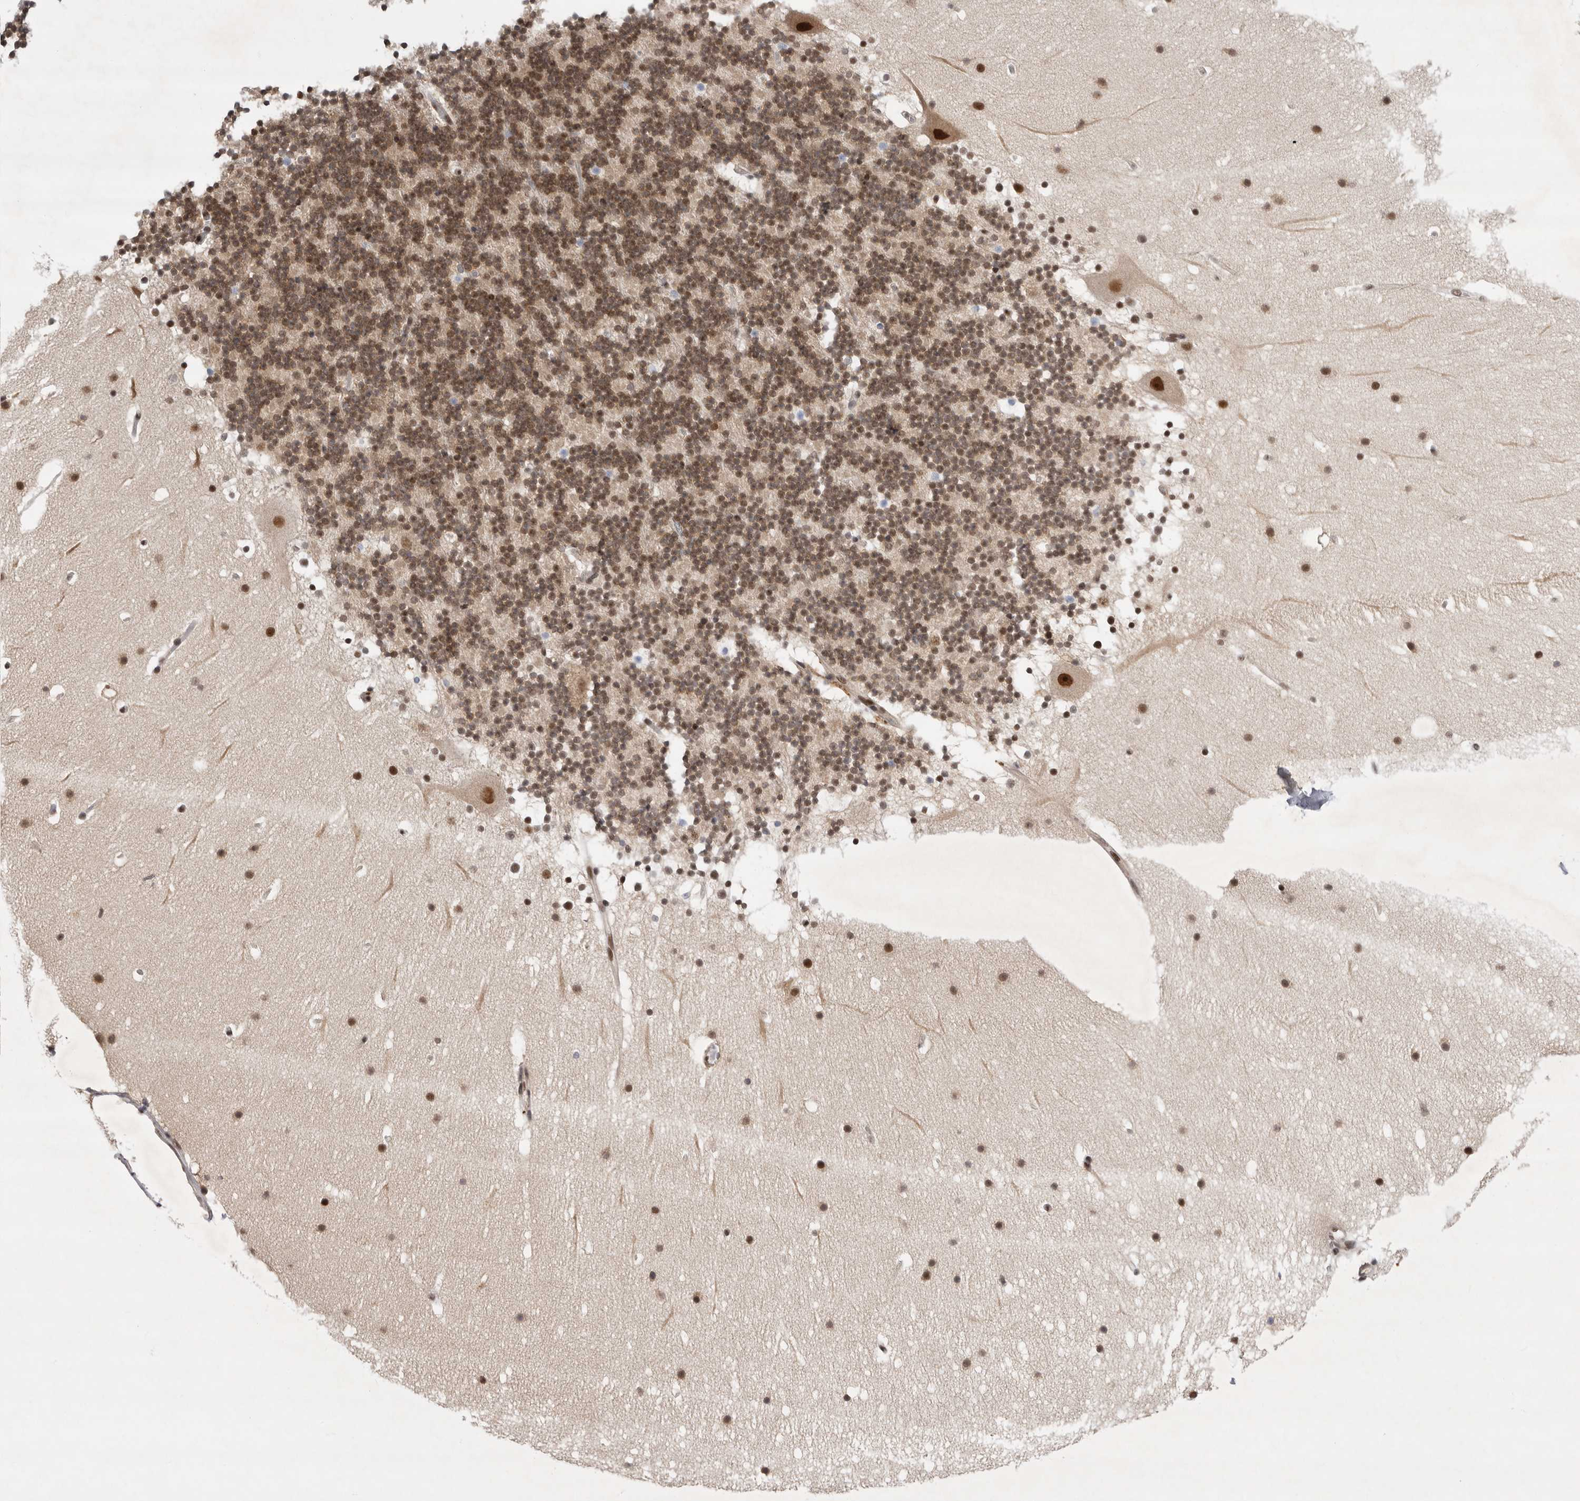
{"staining": {"intensity": "moderate", "quantity": ">75%", "location": "nuclear"}, "tissue": "cerebellum", "cell_type": "Cells in granular layer", "image_type": "normal", "snomed": [{"axis": "morphology", "description": "Normal tissue, NOS"}, {"axis": "topography", "description": "Cerebellum"}], "caption": "Immunohistochemical staining of unremarkable cerebellum demonstrates moderate nuclear protein positivity in approximately >75% of cells in granular layer. (IHC, brightfield microscopy, high magnification).", "gene": "ZNF830", "patient": {"sex": "male", "age": 57}}